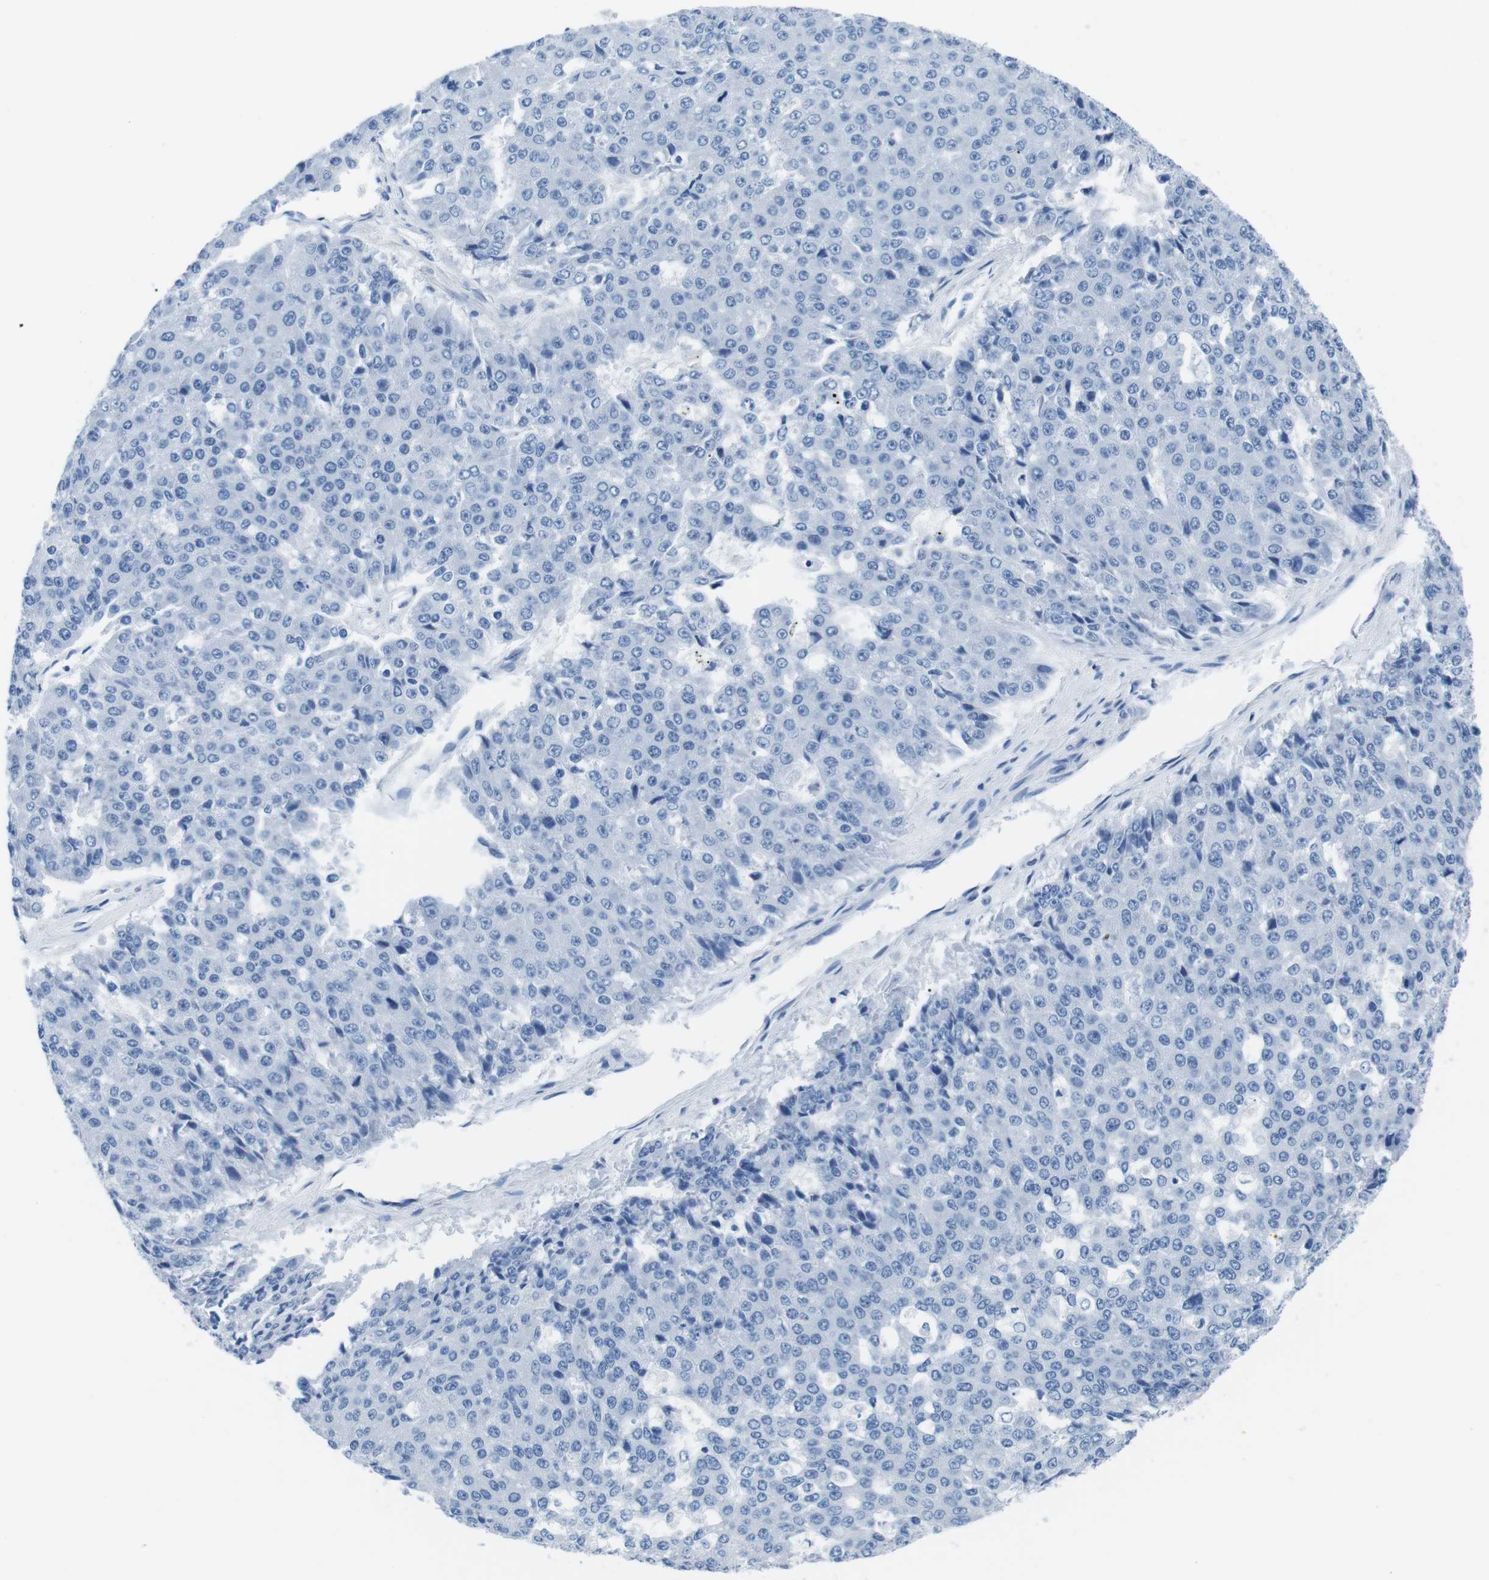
{"staining": {"intensity": "negative", "quantity": "none", "location": "none"}, "tissue": "pancreatic cancer", "cell_type": "Tumor cells", "image_type": "cancer", "snomed": [{"axis": "morphology", "description": "Adenocarcinoma, NOS"}, {"axis": "topography", "description": "Pancreas"}], "caption": "Protein analysis of adenocarcinoma (pancreatic) demonstrates no significant expression in tumor cells.", "gene": "MUC2", "patient": {"sex": "male", "age": 50}}